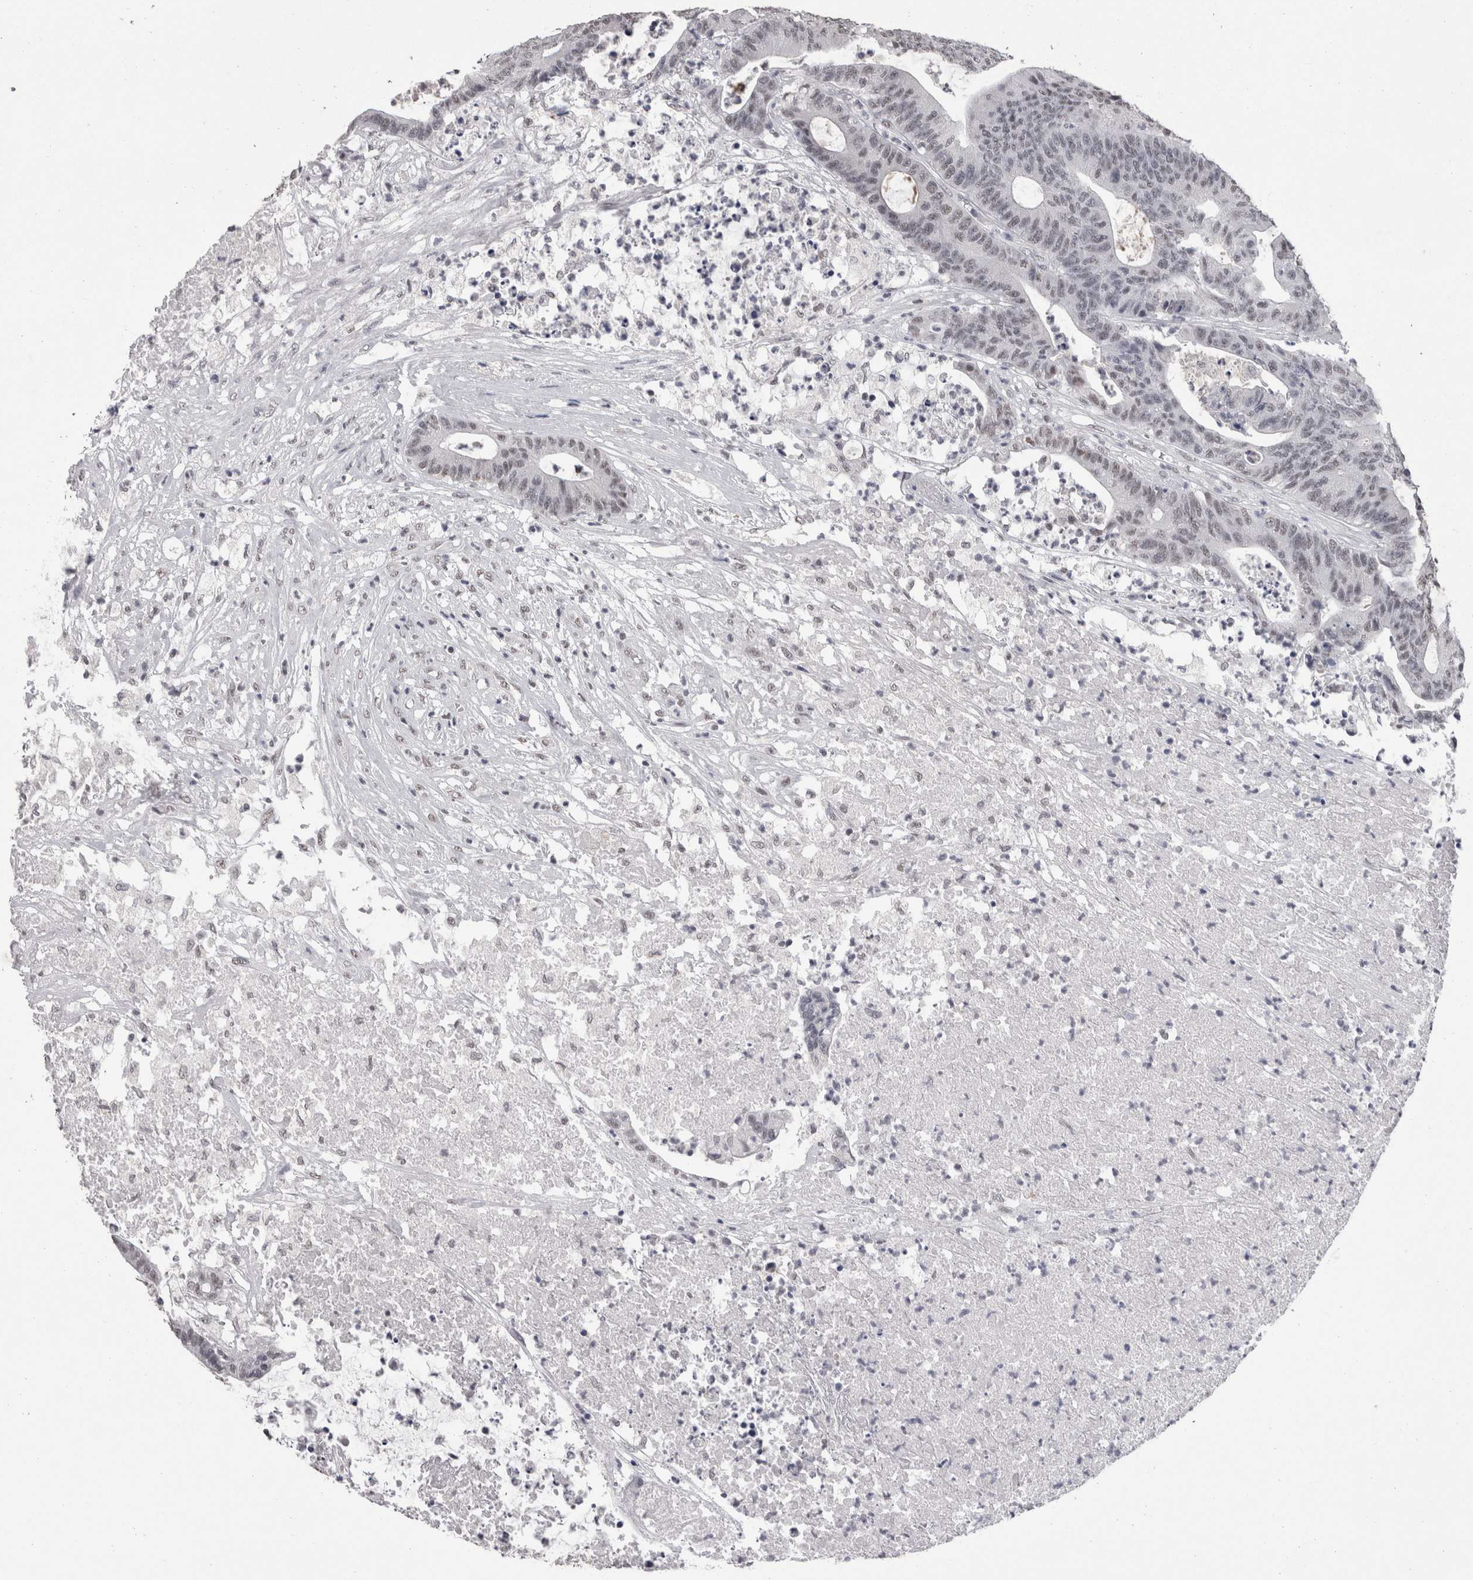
{"staining": {"intensity": "weak", "quantity": "<25%", "location": "nuclear"}, "tissue": "colorectal cancer", "cell_type": "Tumor cells", "image_type": "cancer", "snomed": [{"axis": "morphology", "description": "Adenocarcinoma, NOS"}, {"axis": "topography", "description": "Colon"}], "caption": "The photomicrograph shows no staining of tumor cells in adenocarcinoma (colorectal).", "gene": "DDX17", "patient": {"sex": "female", "age": 84}}